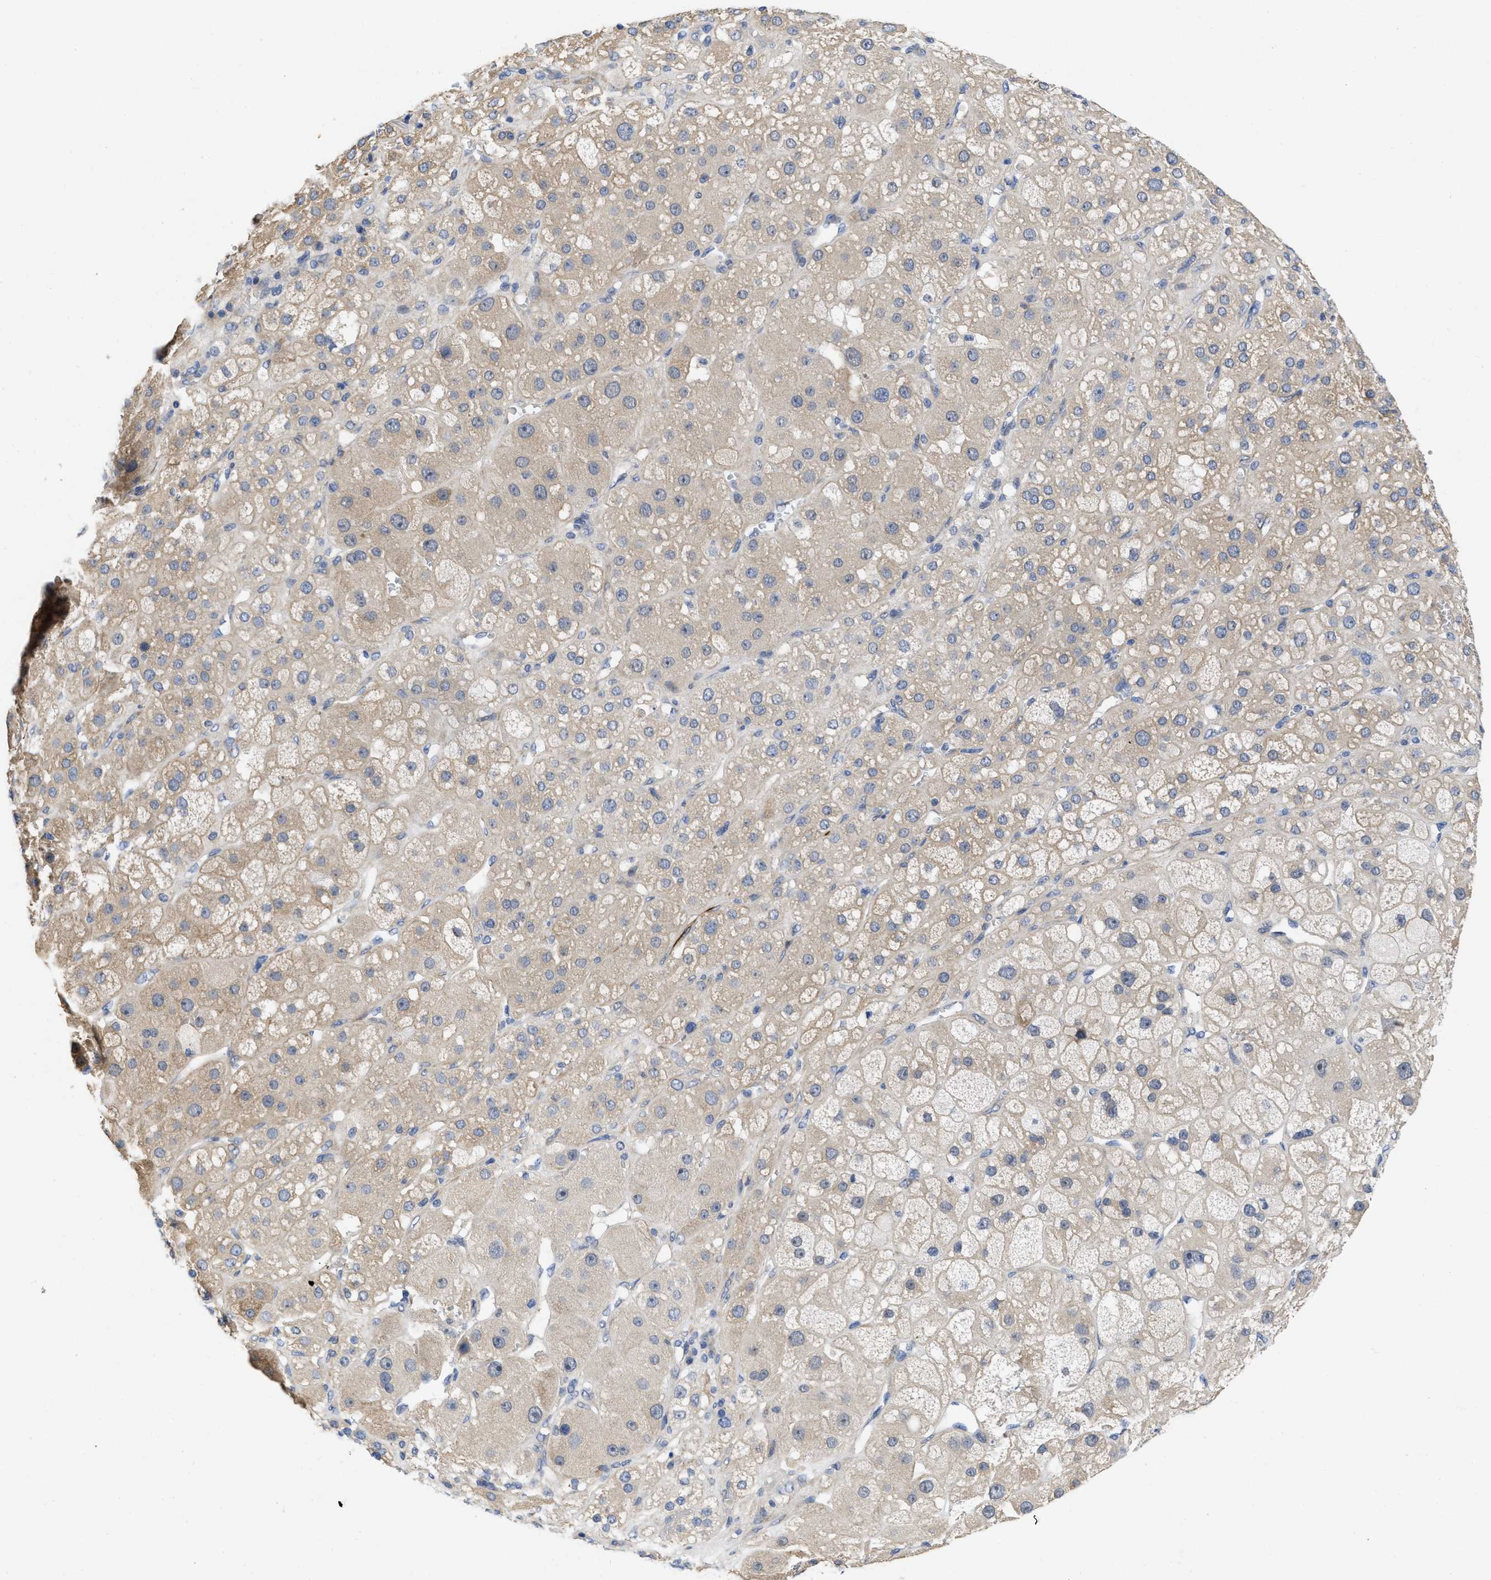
{"staining": {"intensity": "weak", "quantity": "25%-75%", "location": "cytoplasmic/membranous"}, "tissue": "adrenal gland", "cell_type": "Glandular cells", "image_type": "normal", "snomed": [{"axis": "morphology", "description": "Normal tissue, NOS"}, {"axis": "topography", "description": "Adrenal gland"}], "caption": "Glandular cells show low levels of weak cytoplasmic/membranous staining in approximately 25%-75% of cells in normal adrenal gland.", "gene": "ARHGEF26", "patient": {"sex": "female", "age": 47}}